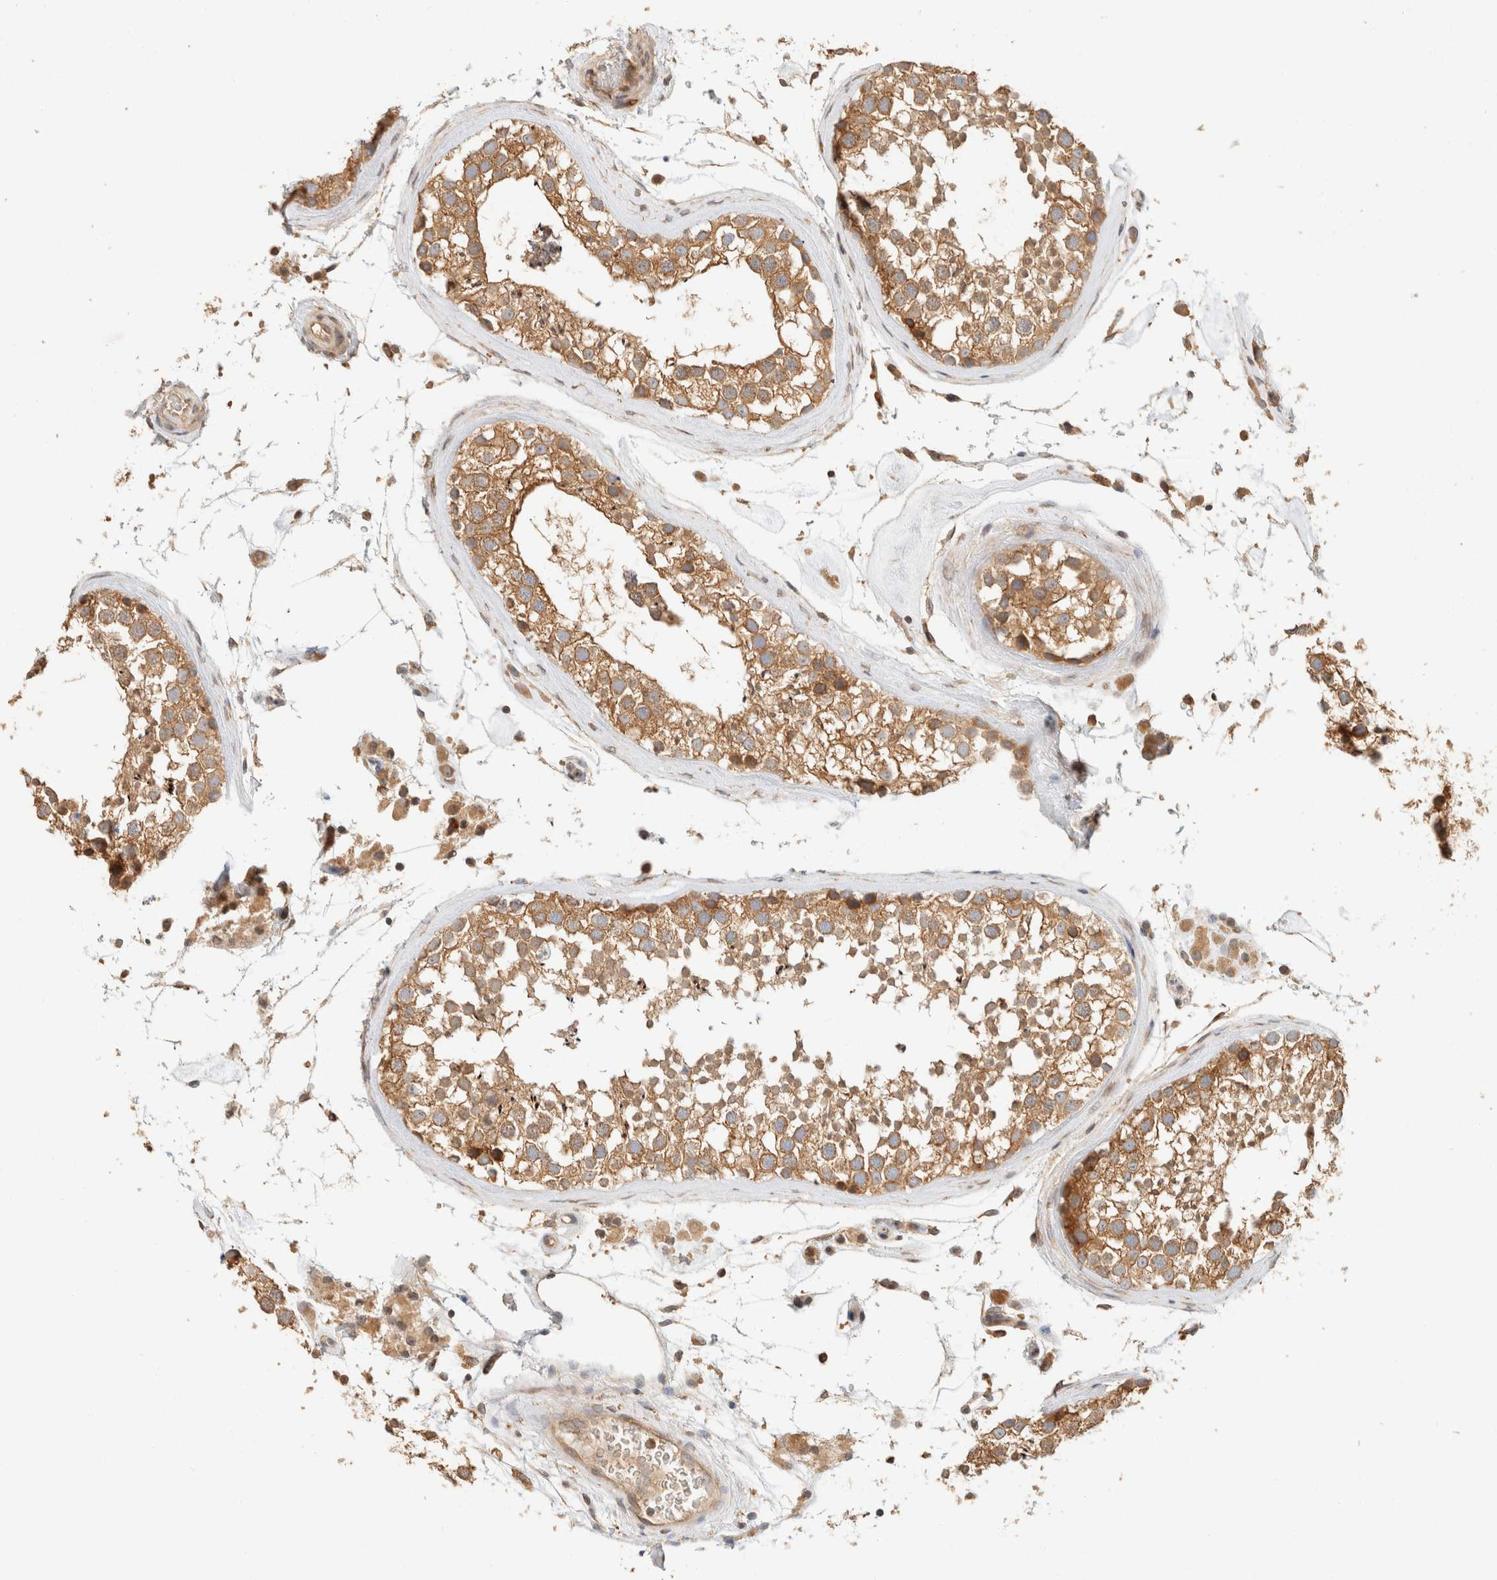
{"staining": {"intensity": "moderate", "quantity": ">75%", "location": "cytoplasmic/membranous"}, "tissue": "testis", "cell_type": "Cells in seminiferous ducts", "image_type": "normal", "snomed": [{"axis": "morphology", "description": "Normal tissue, NOS"}, {"axis": "topography", "description": "Testis"}], "caption": "High-magnification brightfield microscopy of unremarkable testis stained with DAB (3,3'-diaminobenzidine) (brown) and counterstained with hematoxylin (blue). cells in seminiferous ducts exhibit moderate cytoplasmic/membranous expression is seen in approximately>75% of cells. (Stains: DAB in brown, nuclei in blue, Microscopy: brightfield microscopy at high magnification).", "gene": "TACC1", "patient": {"sex": "male", "age": 46}}